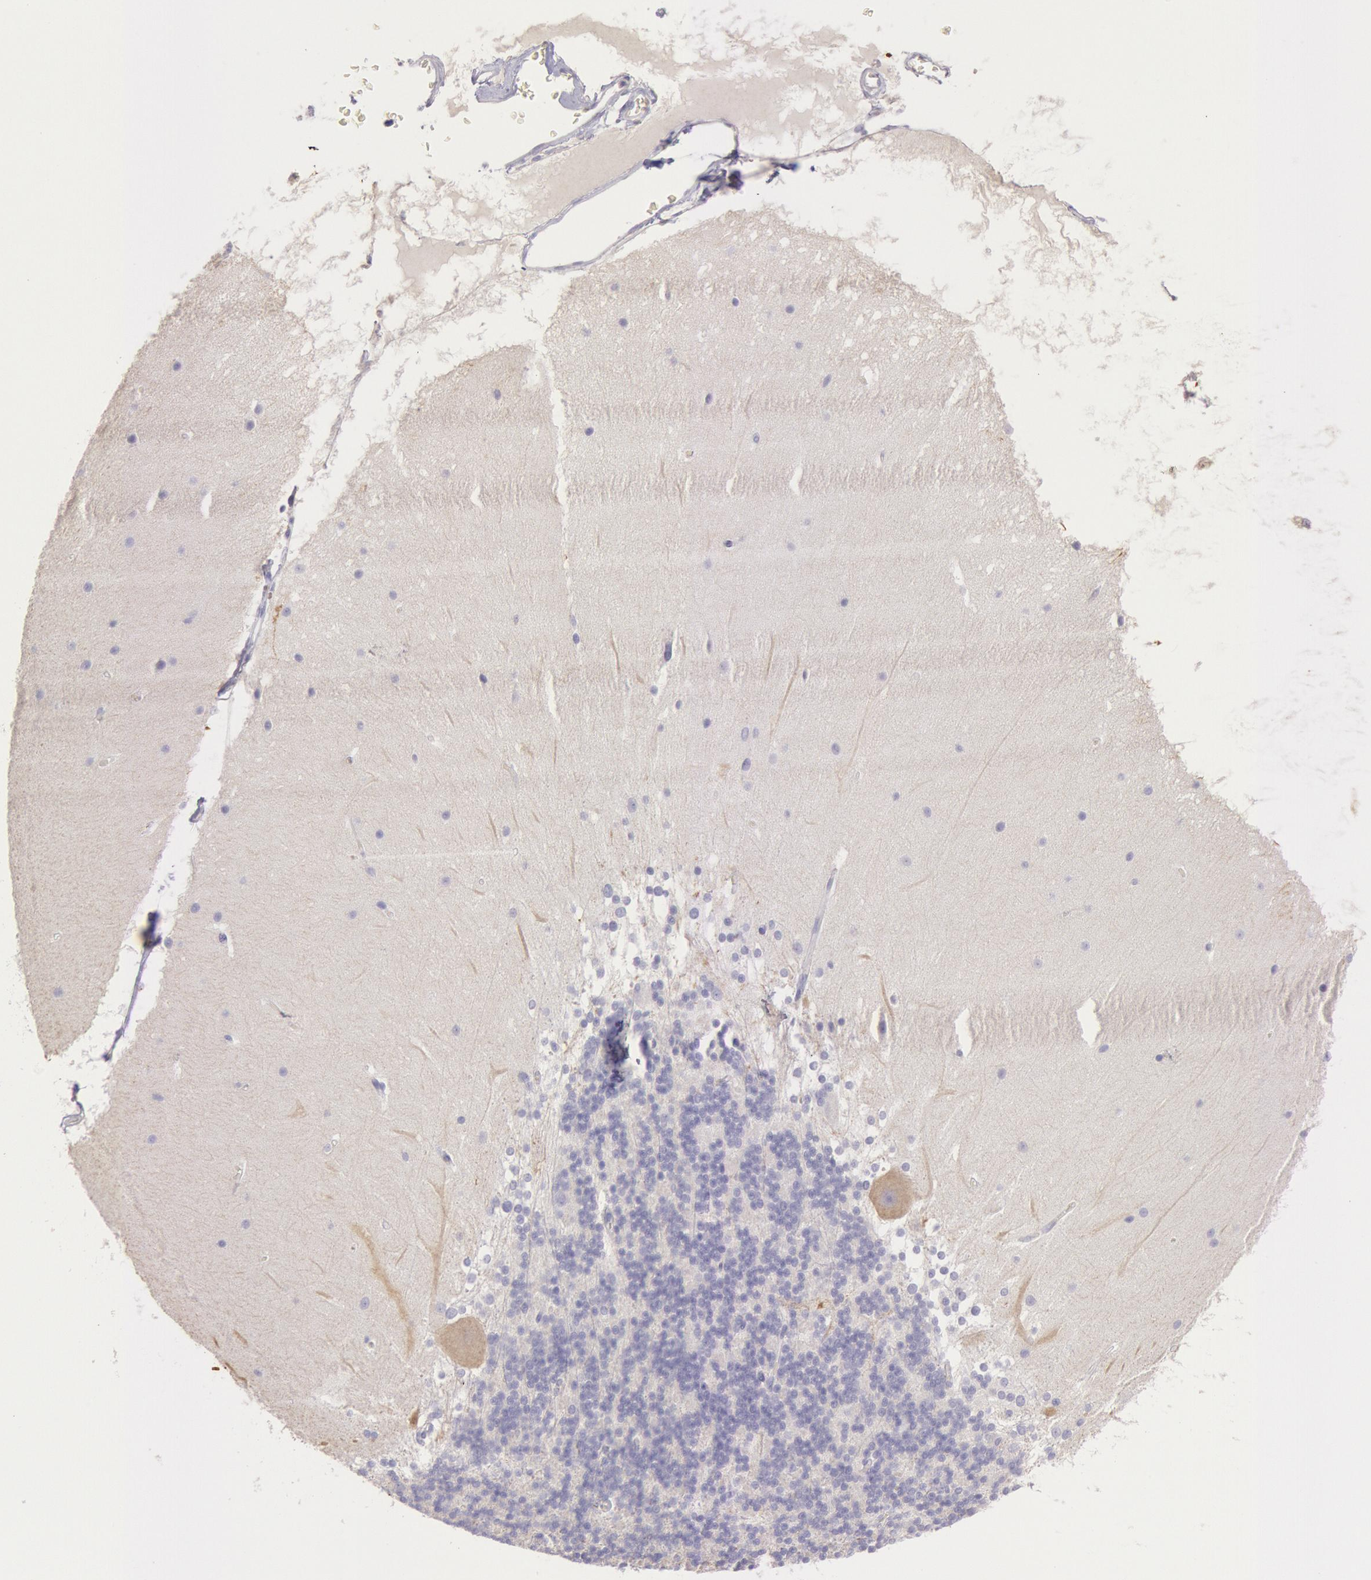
{"staining": {"intensity": "negative", "quantity": "none", "location": "none"}, "tissue": "cerebellum", "cell_type": "Cells in granular layer", "image_type": "normal", "snomed": [{"axis": "morphology", "description": "Normal tissue, NOS"}, {"axis": "topography", "description": "Cerebellum"}], "caption": "Immunohistochemistry histopathology image of benign cerebellum: human cerebellum stained with DAB (3,3'-diaminobenzidine) exhibits no significant protein expression in cells in granular layer.", "gene": "MYH1", "patient": {"sex": "female", "age": 19}}